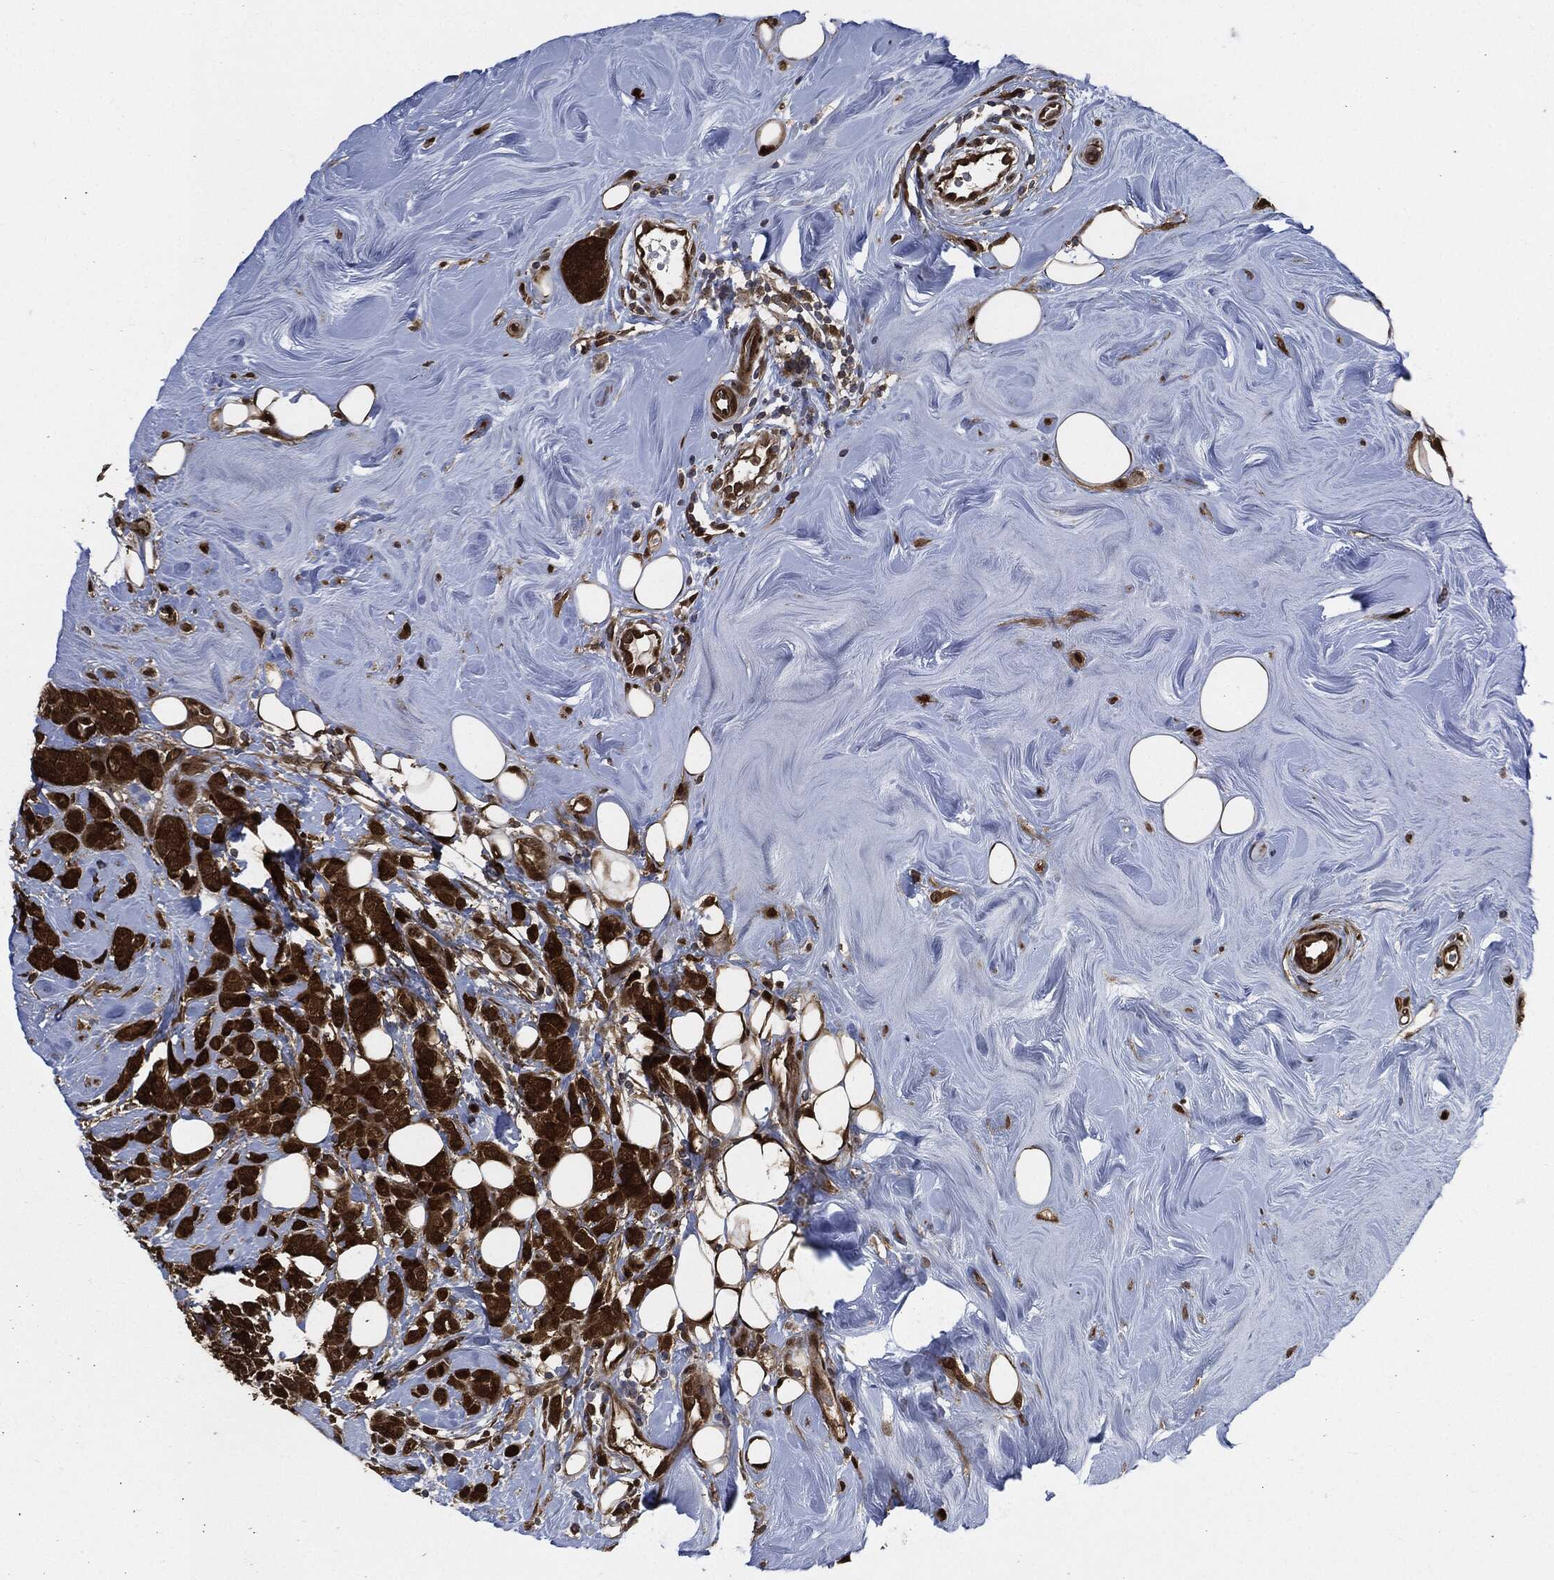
{"staining": {"intensity": "strong", "quantity": ">75%", "location": "cytoplasmic/membranous,nuclear"}, "tissue": "breast cancer", "cell_type": "Tumor cells", "image_type": "cancer", "snomed": [{"axis": "morphology", "description": "Lobular carcinoma"}, {"axis": "topography", "description": "Breast"}], "caption": "Approximately >75% of tumor cells in human lobular carcinoma (breast) display strong cytoplasmic/membranous and nuclear protein positivity as visualized by brown immunohistochemical staining.", "gene": "DCTN1", "patient": {"sex": "female", "age": 49}}